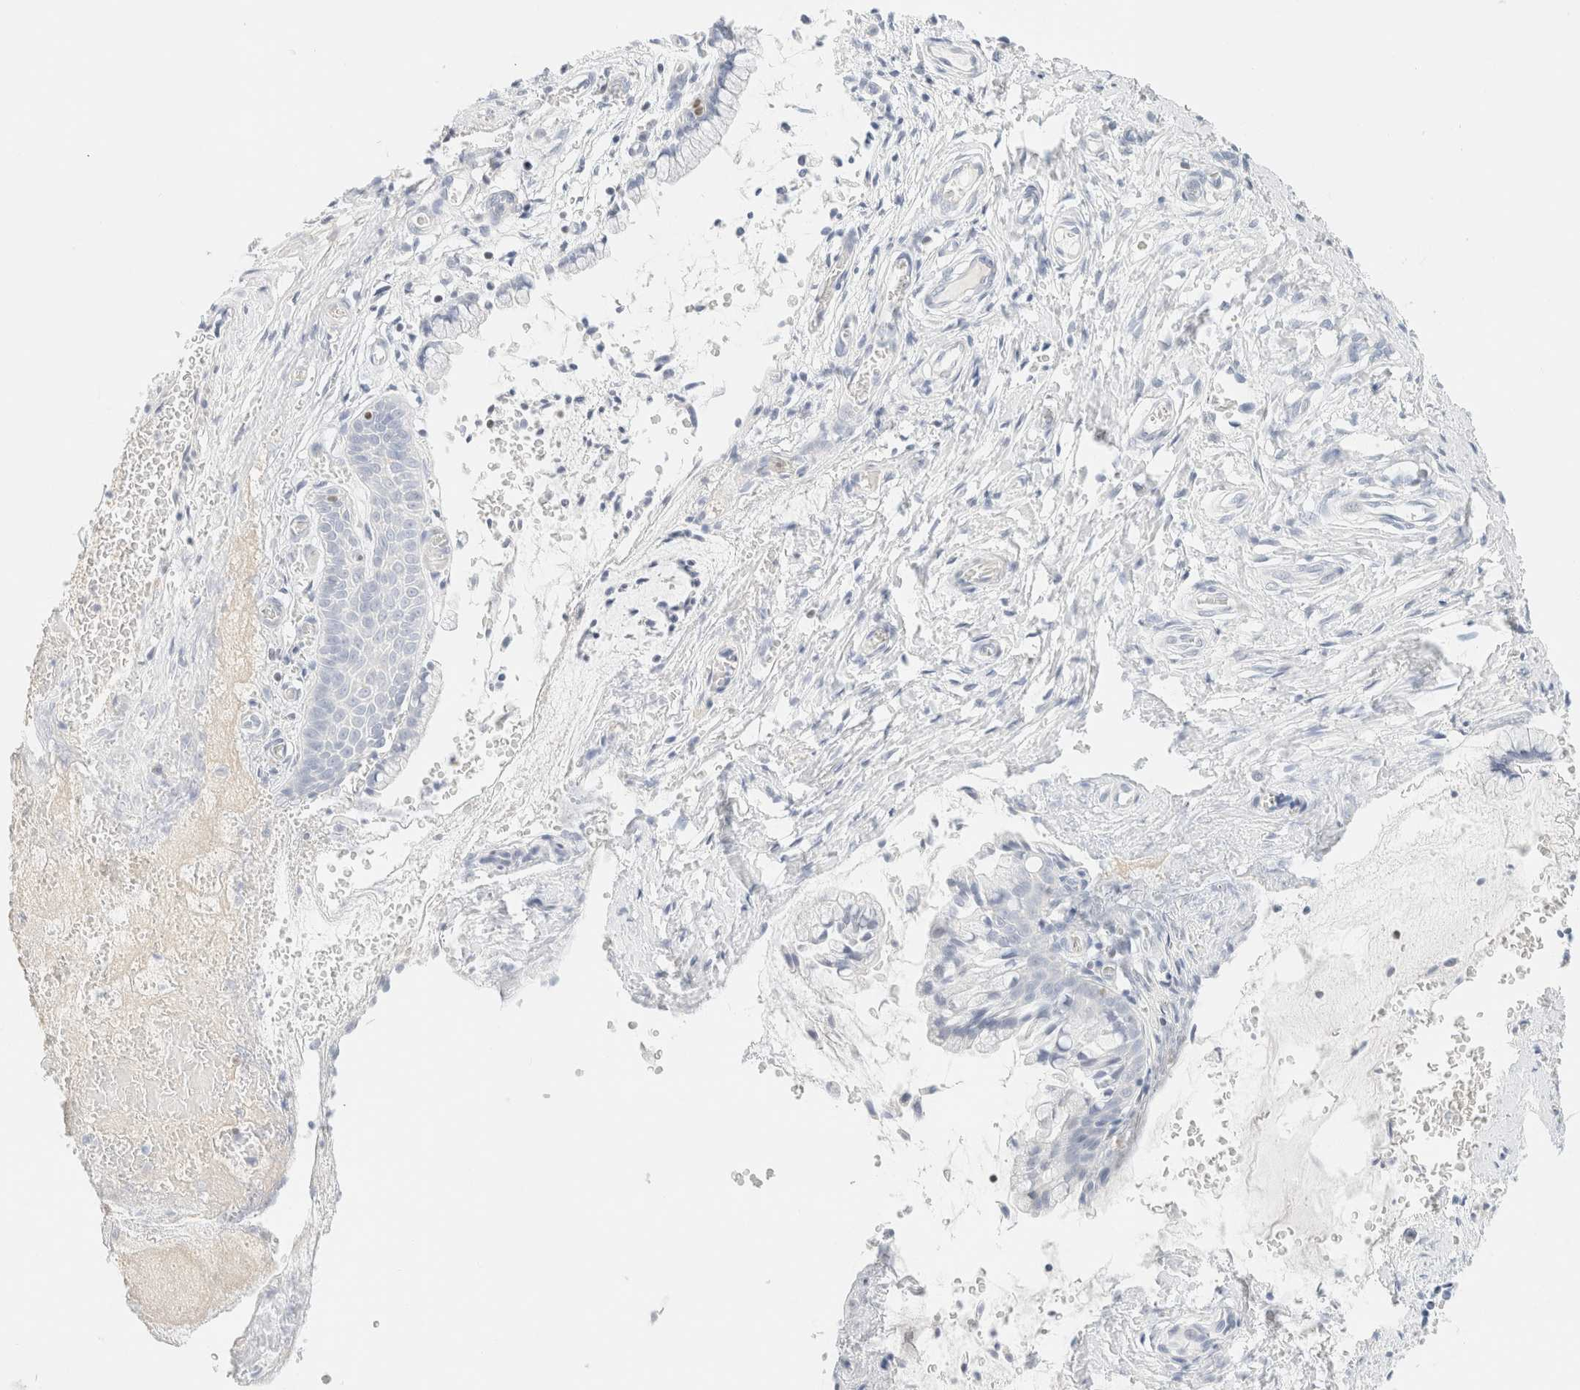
{"staining": {"intensity": "negative", "quantity": "none", "location": "none"}, "tissue": "cervix", "cell_type": "Glandular cells", "image_type": "normal", "snomed": [{"axis": "morphology", "description": "Normal tissue, NOS"}, {"axis": "topography", "description": "Cervix"}], "caption": "This is an IHC micrograph of benign cervix. There is no staining in glandular cells.", "gene": "IKZF3", "patient": {"sex": "female", "age": 55}}